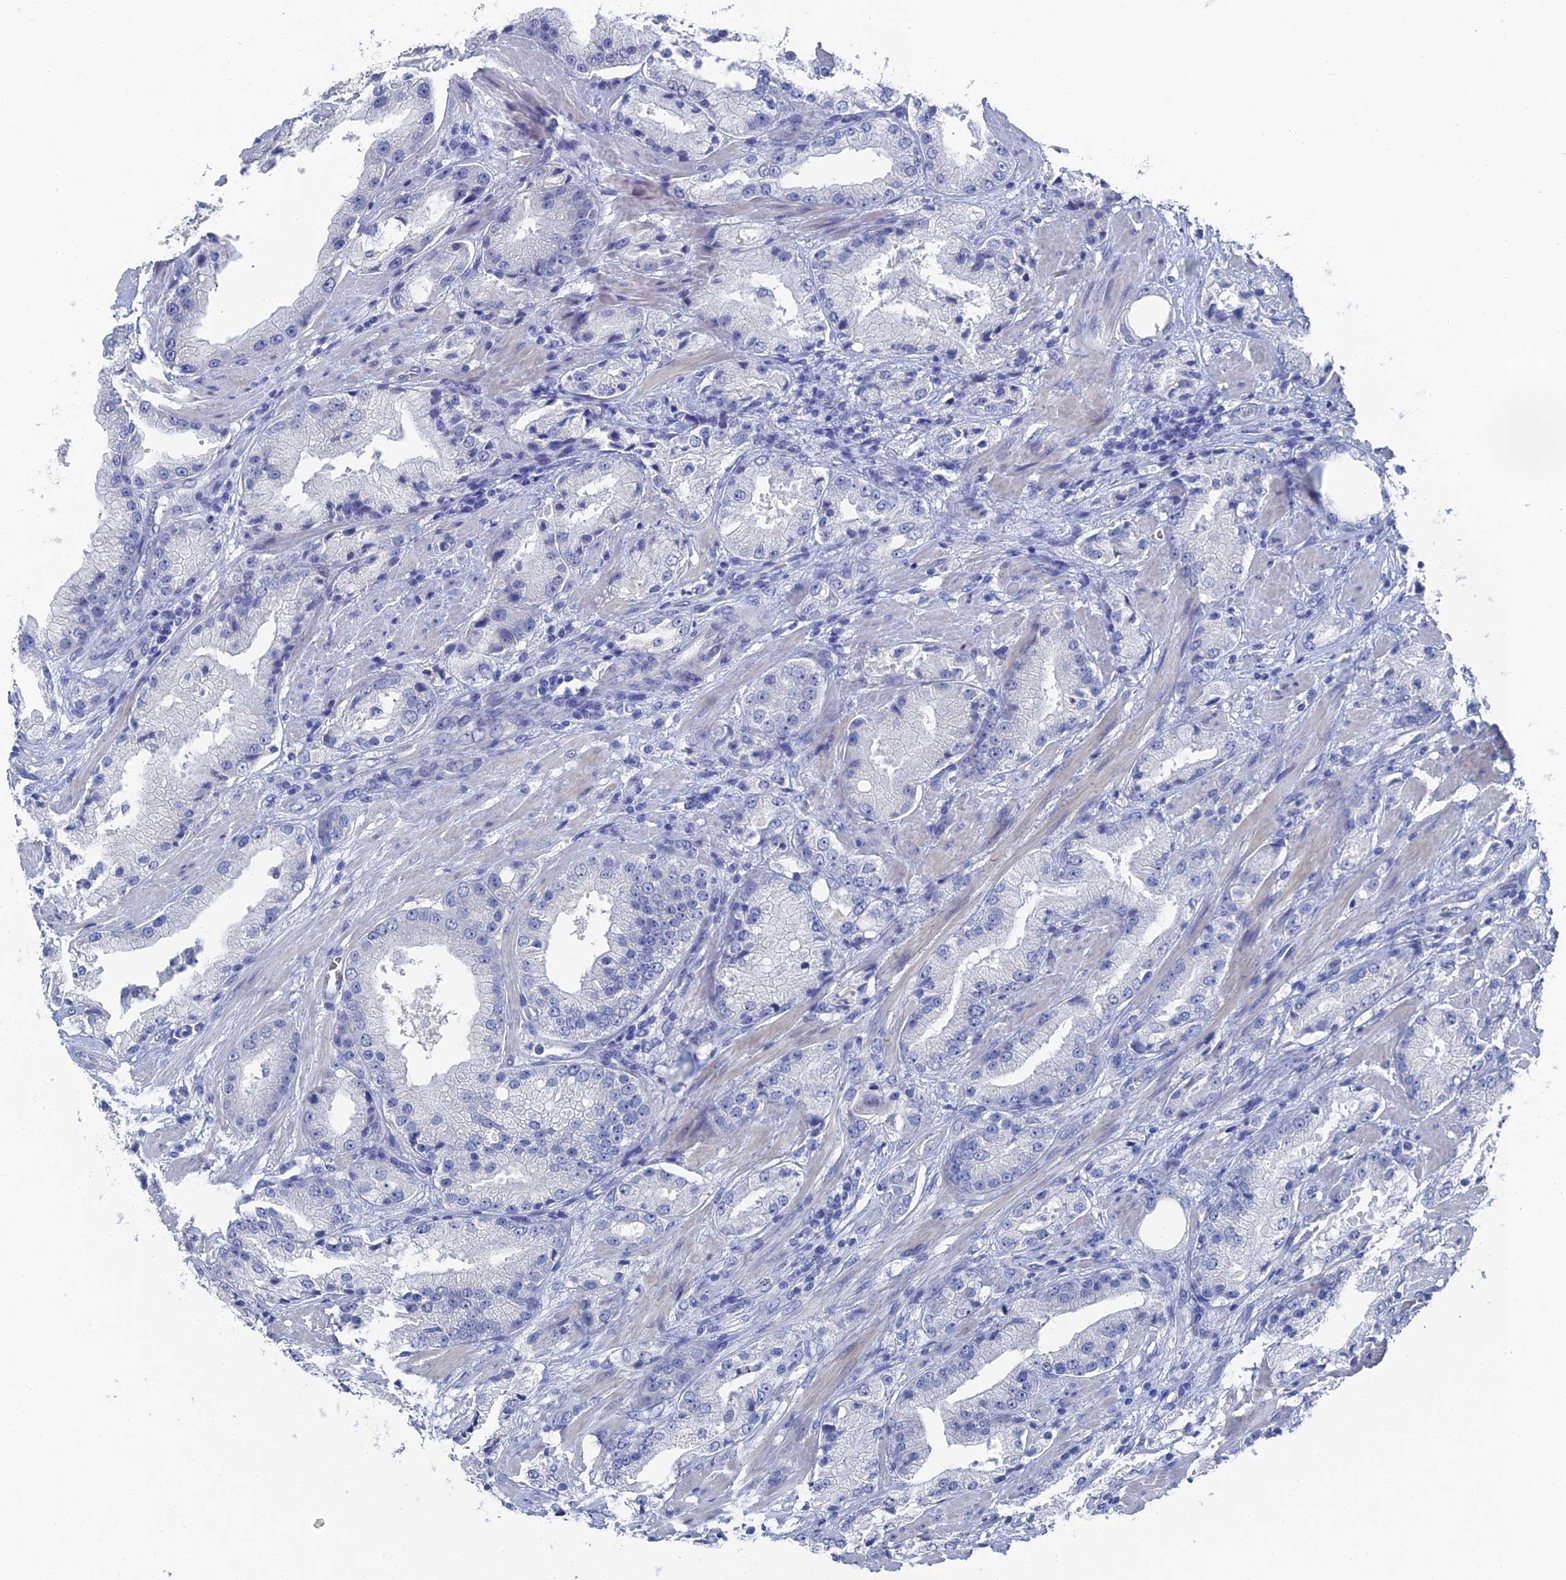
{"staining": {"intensity": "negative", "quantity": "none", "location": "none"}, "tissue": "prostate cancer", "cell_type": "Tumor cells", "image_type": "cancer", "snomed": [{"axis": "morphology", "description": "Adenocarcinoma, Low grade"}, {"axis": "topography", "description": "Prostate"}], "caption": "DAB (3,3'-diaminobenzidine) immunohistochemical staining of human adenocarcinoma (low-grade) (prostate) exhibits no significant positivity in tumor cells. (Stains: DAB (3,3'-diaminobenzidine) IHC with hematoxylin counter stain, Microscopy: brightfield microscopy at high magnification).", "gene": "GFAP", "patient": {"sex": "male", "age": 67}}